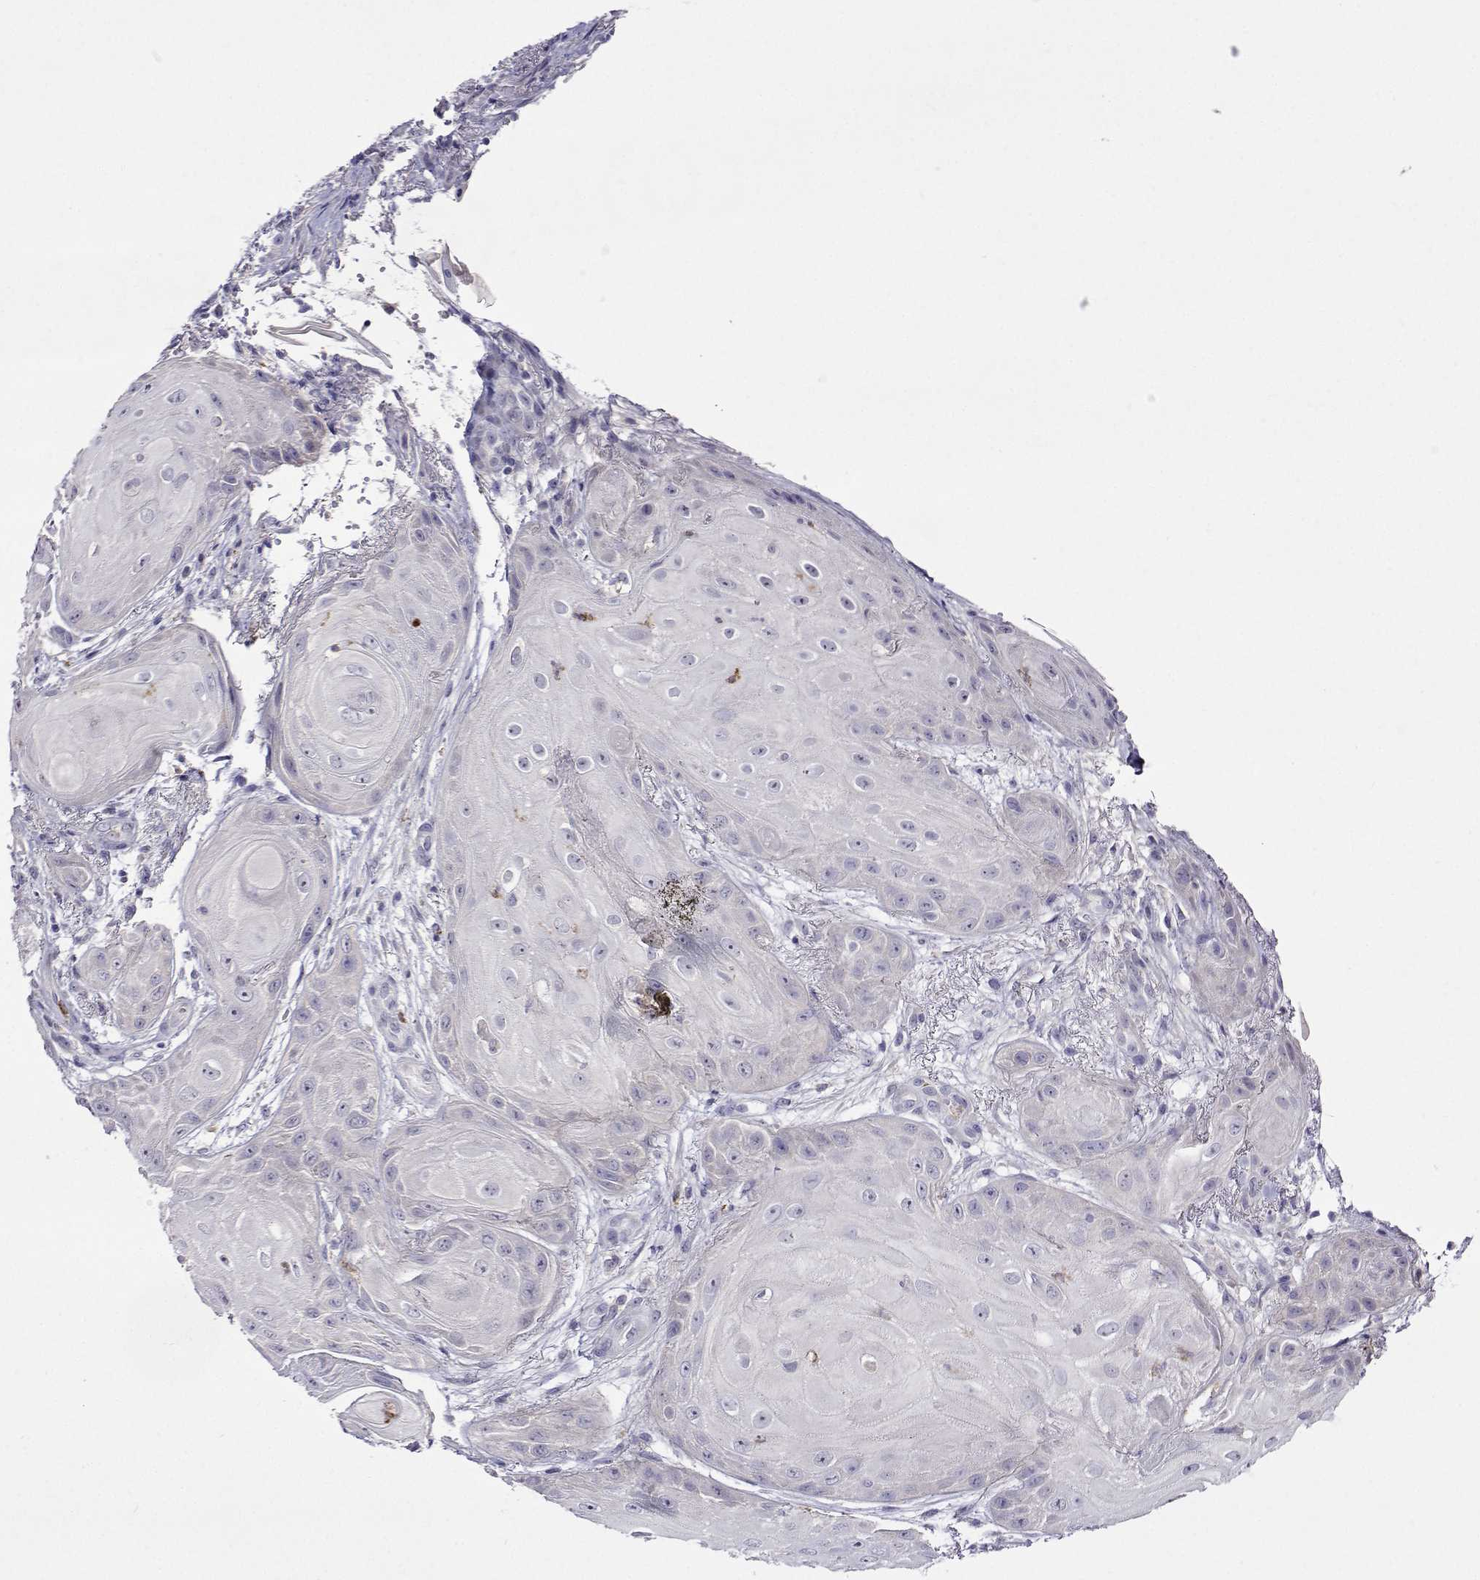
{"staining": {"intensity": "negative", "quantity": "none", "location": "none"}, "tissue": "skin cancer", "cell_type": "Tumor cells", "image_type": "cancer", "snomed": [{"axis": "morphology", "description": "Squamous cell carcinoma, NOS"}, {"axis": "topography", "description": "Skin"}], "caption": "High power microscopy image of an immunohistochemistry (IHC) histopathology image of skin squamous cell carcinoma, revealing no significant staining in tumor cells. The staining is performed using DAB (3,3'-diaminobenzidine) brown chromogen with nuclei counter-stained in using hematoxylin.", "gene": "SULT2A1", "patient": {"sex": "male", "age": 62}}